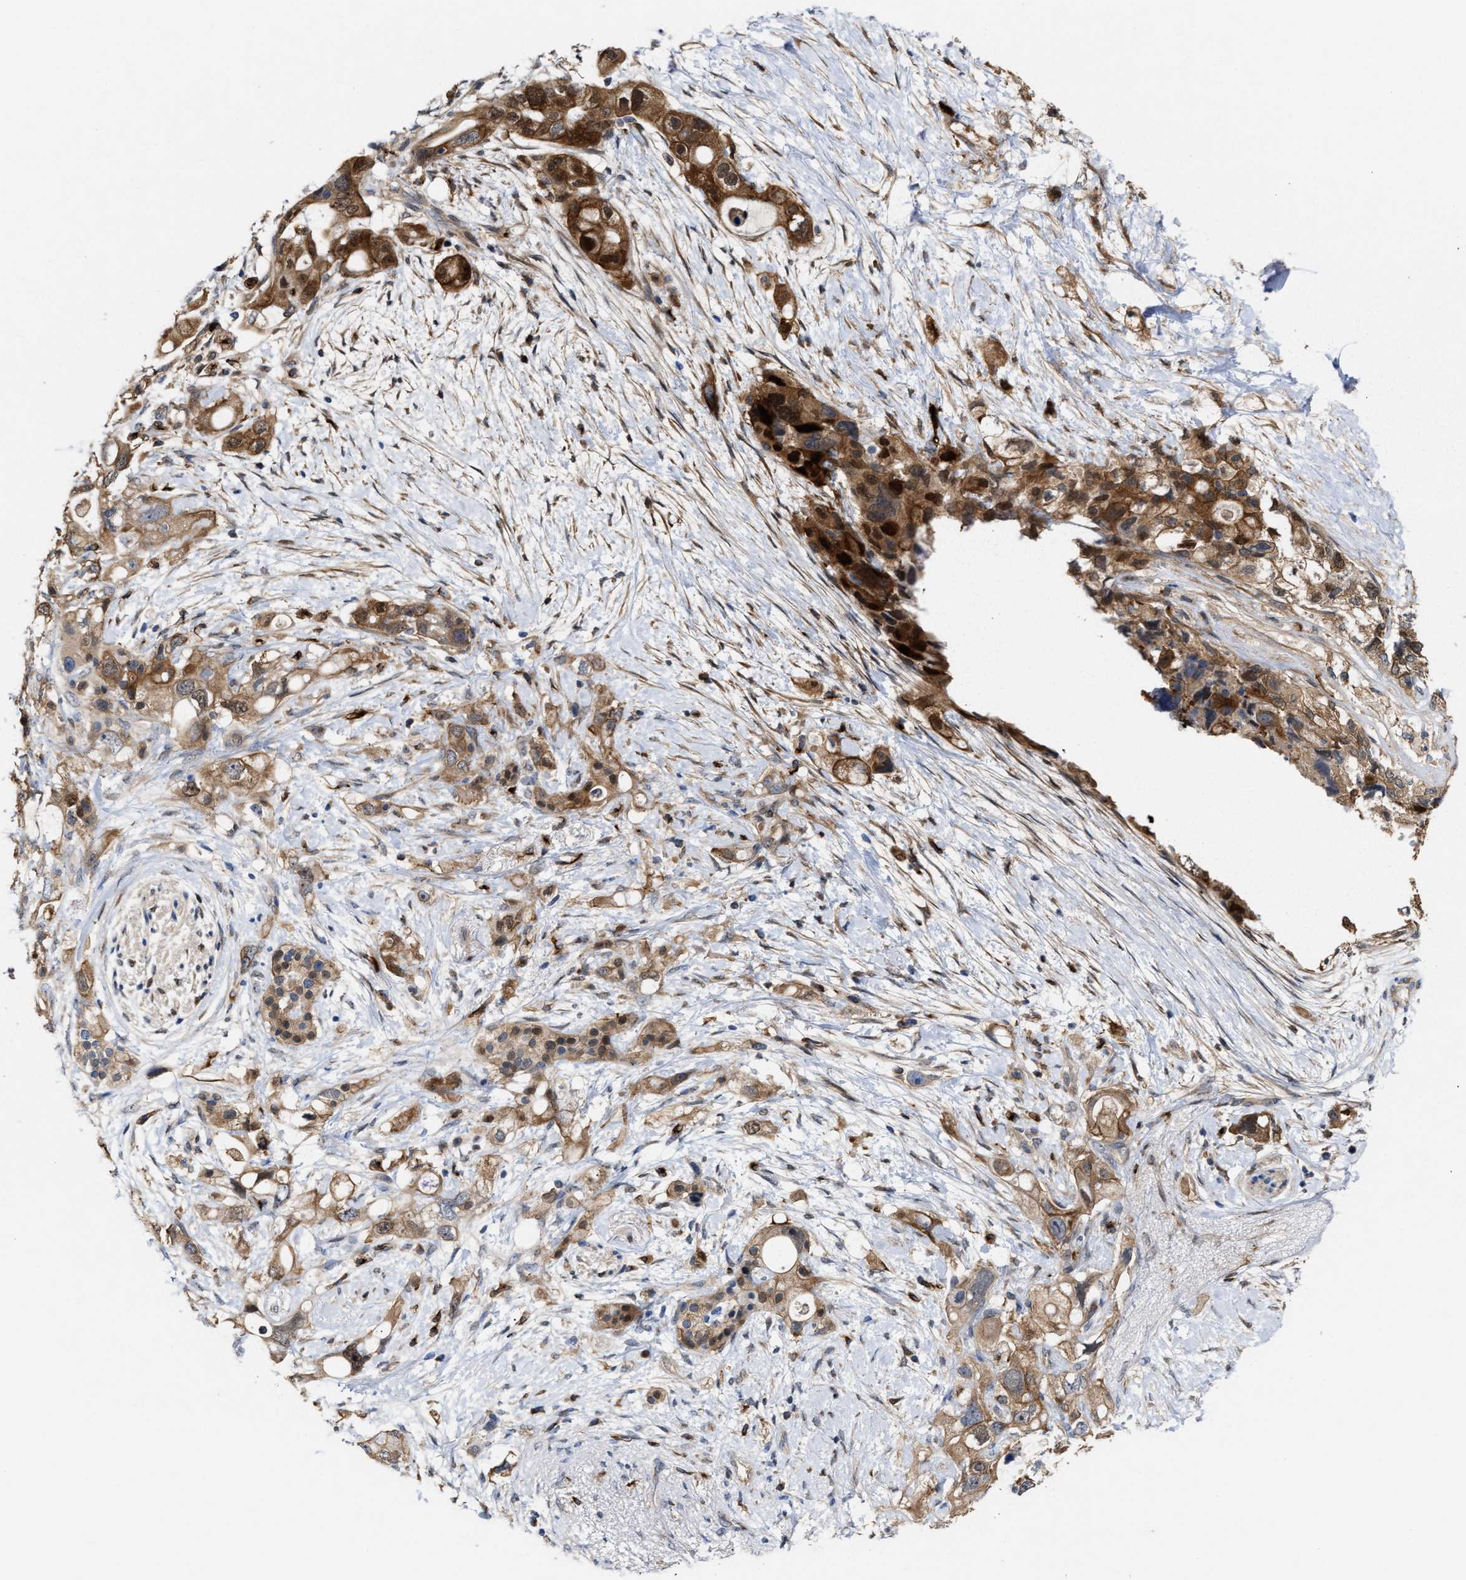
{"staining": {"intensity": "moderate", "quantity": ">75%", "location": "cytoplasmic/membranous,nuclear"}, "tissue": "pancreatic cancer", "cell_type": "Tumor cells", "image_type": "cancer", "snomed": [{"axis": "morphology", "description": "Adenocarcinoma, NOS"}, {"axis": "topography", "description": "Pancreas"}], "caption": "Protein expression analysis of human adenocarcinoma (pancreatic) reveals moderate cytoplasmic/membranous and nuclear positivity in about >75% of tumor cells.", "gene": "BBLN", "patient": {"sex": "female", "age": 56}}